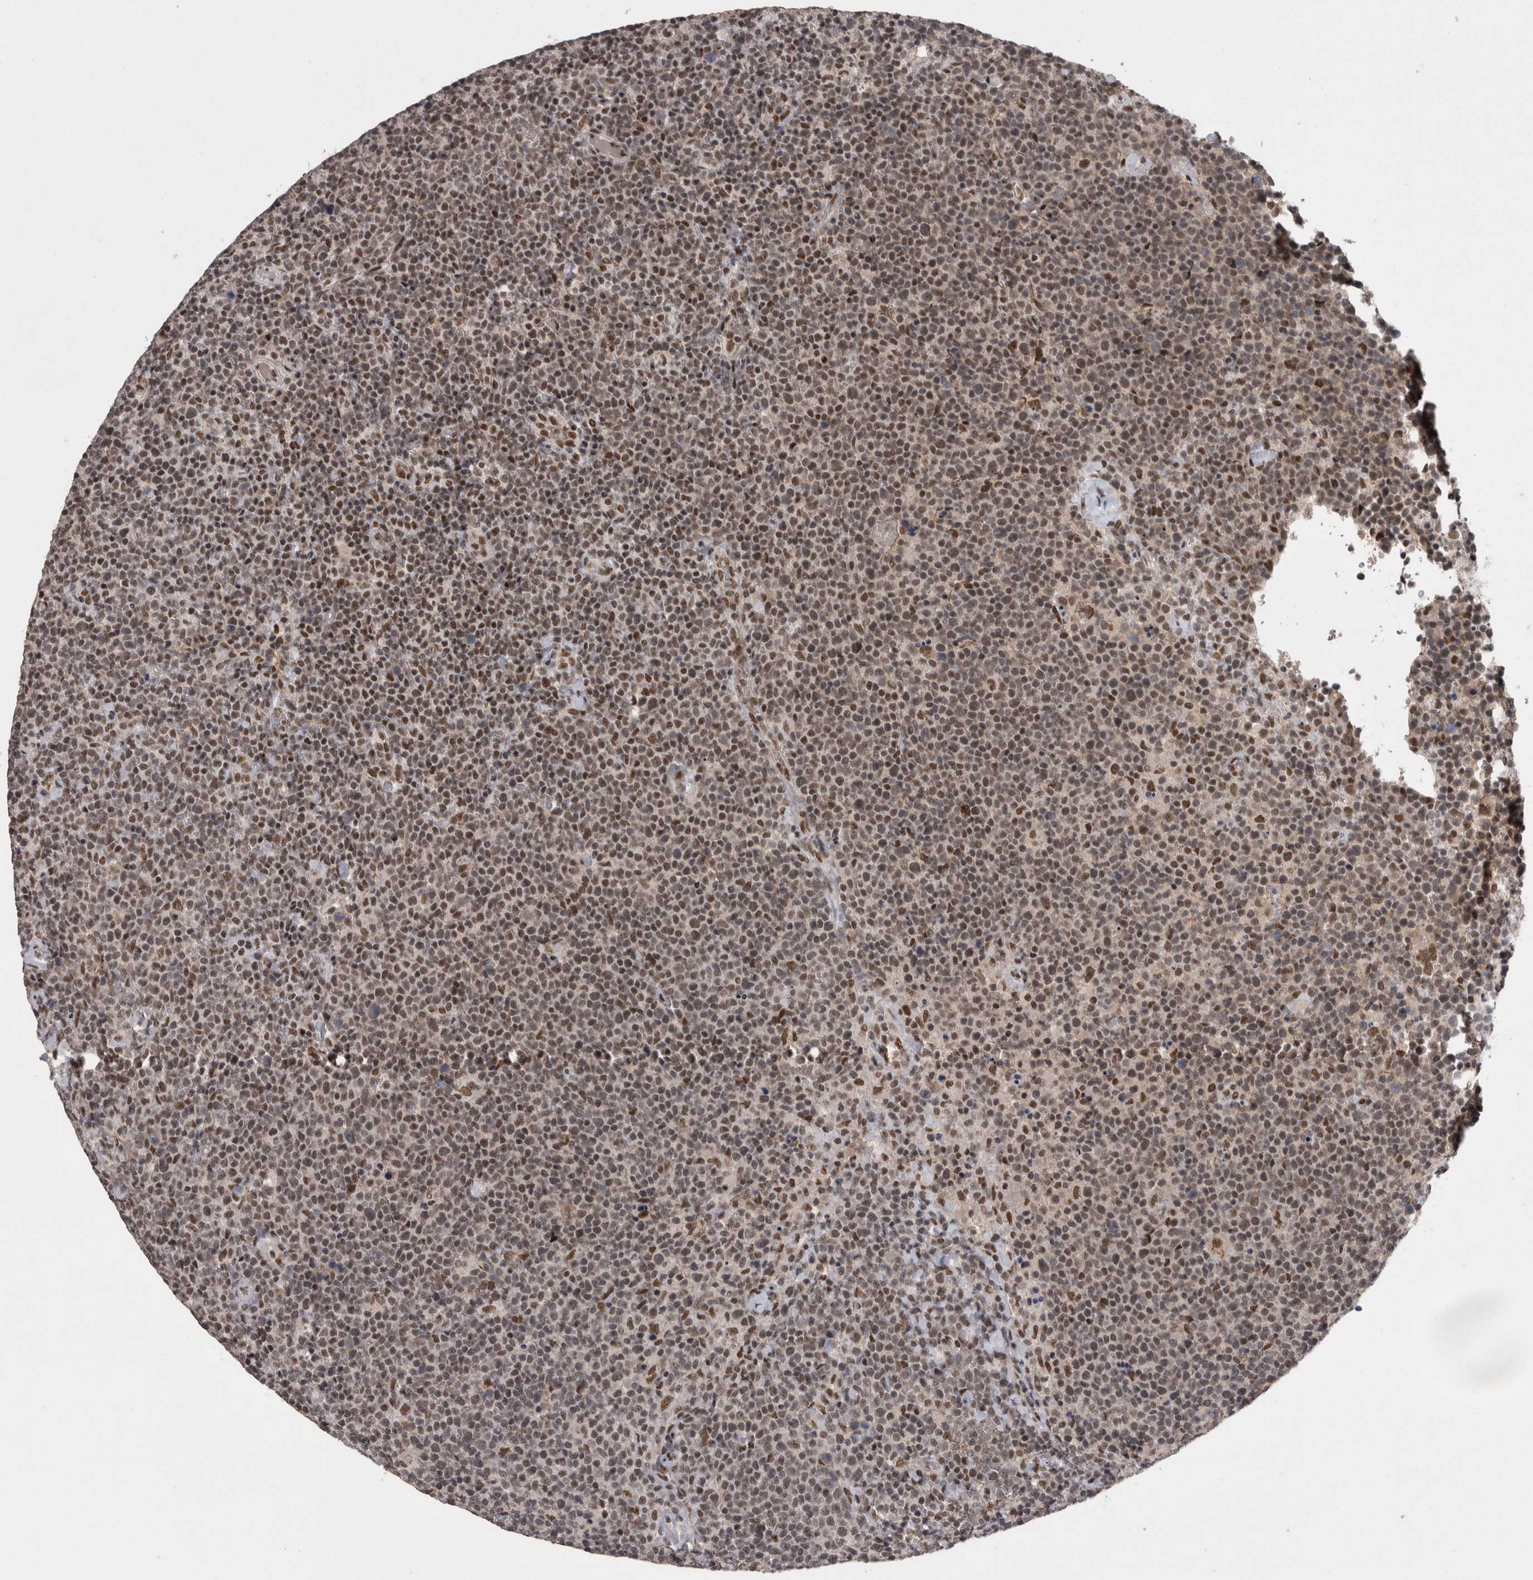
{"staining": {"intensity": "moderate", "quantity": ">75%", "location": "nuclear"}, "tissue": "lymphoma", "cell_type": "Tumor cells", "image_type": "cancer", "snomed": [{"axis": "morphology", "description": "Malignant lymphoma, non-Hodgkin's type, High grade"}, {"axis": "topography", "description": "Lymph node"}], "caption": "Protein staining of lymphoma tissue reveals moderate nuclear staining in about >75% of tumor cells. (DAB IHC with brightfield microscopy, high magnification).", "gene": "DMTF1", "patient": {"sex": "male", "age": 61}}